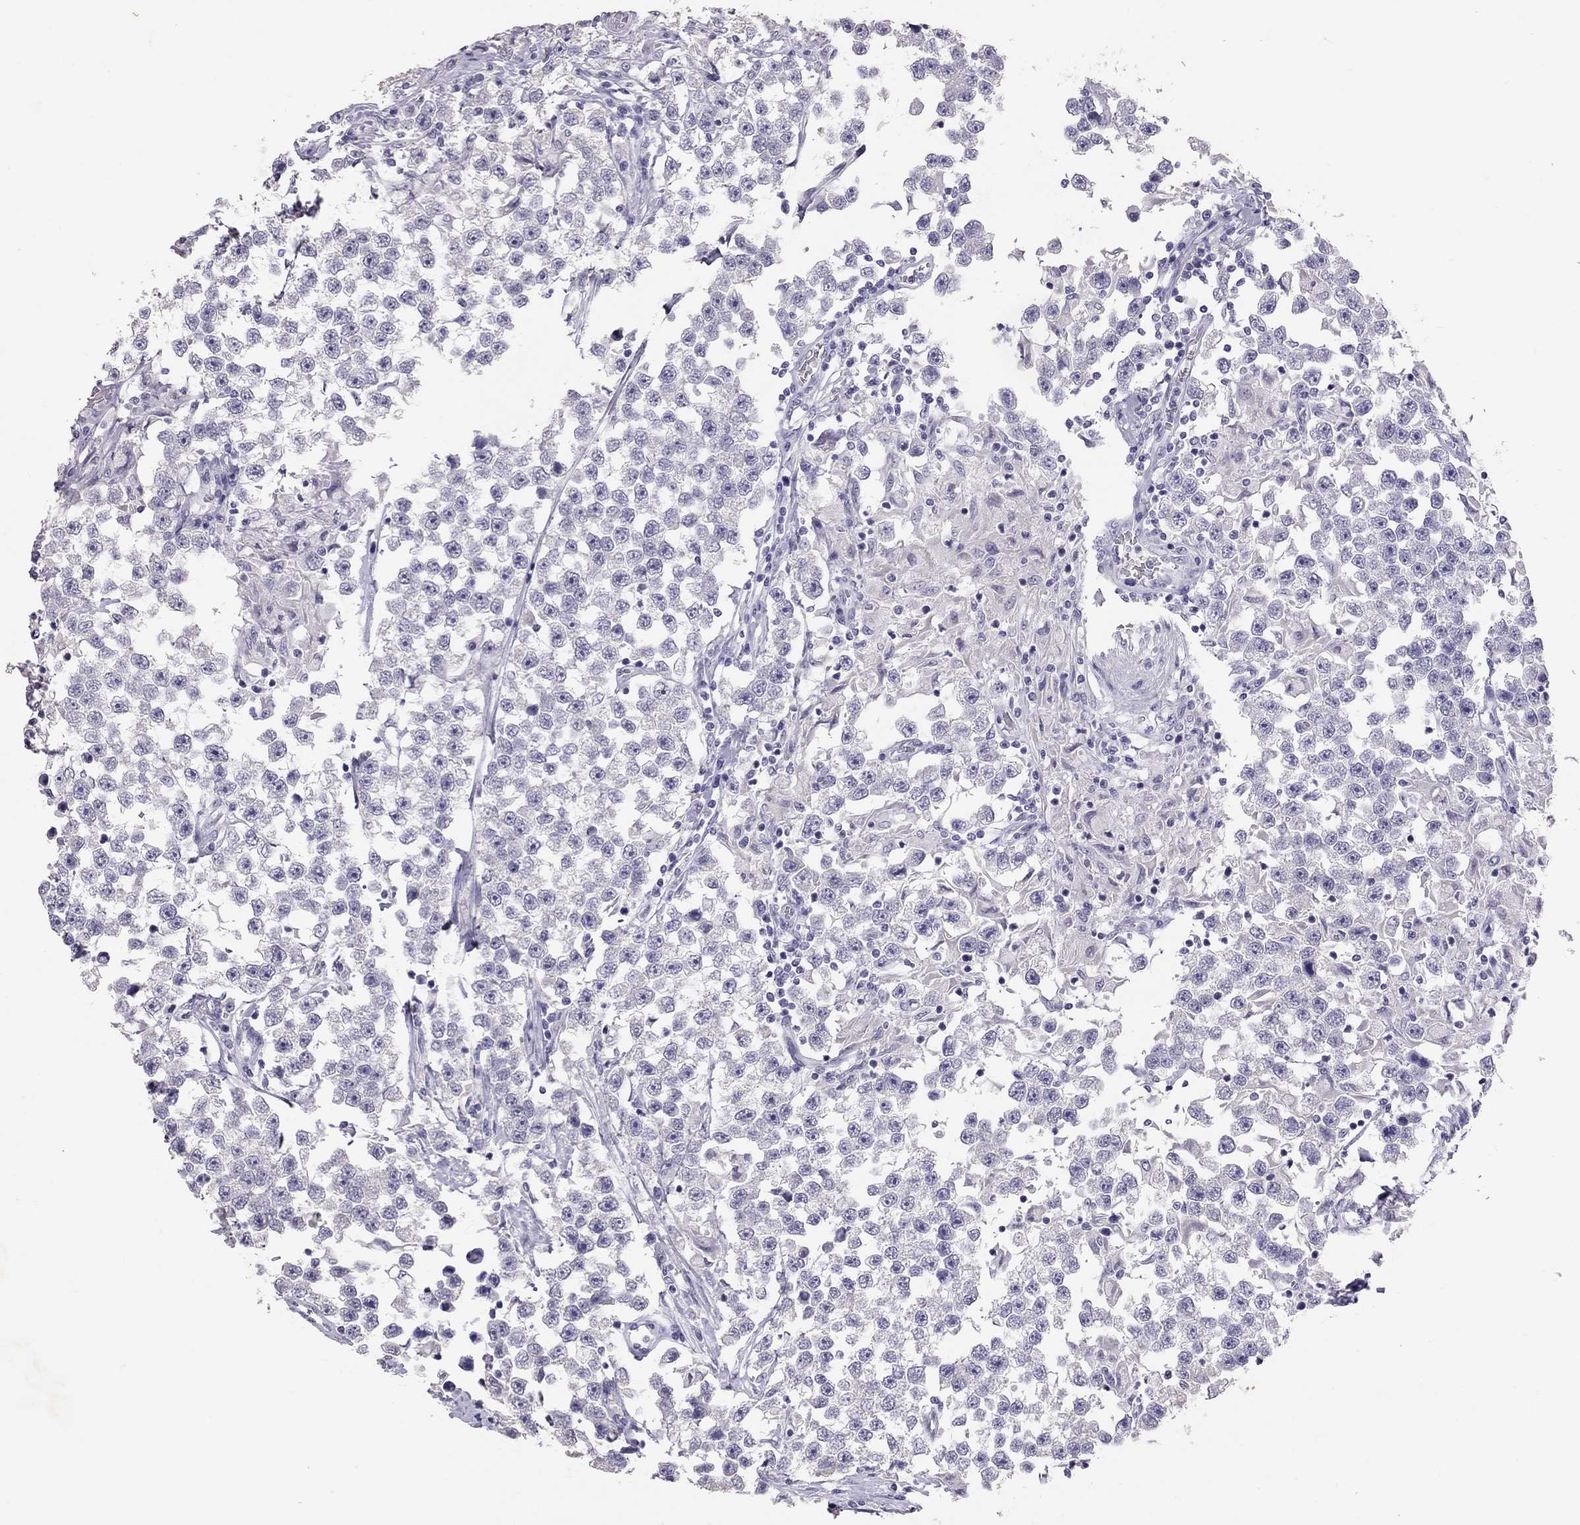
{"staining": {"intensity": "negative", "quantity": "none", "location": "none"}, "tissue": "testis cancer", "cell_type": "Tumor cells", "image_type": "cancer", "snomed": [{"axis": "morphology", "description": "Seminoma, NOS"}, {"axis": "topography", "description": "Testis"}], "caption": "Image shows no significant protein positivity in tumor cells of testis cancer. Nuclei are stained in blue.", "gene": "PSMB11", "patient": {"sex": "male", "age": 46}}